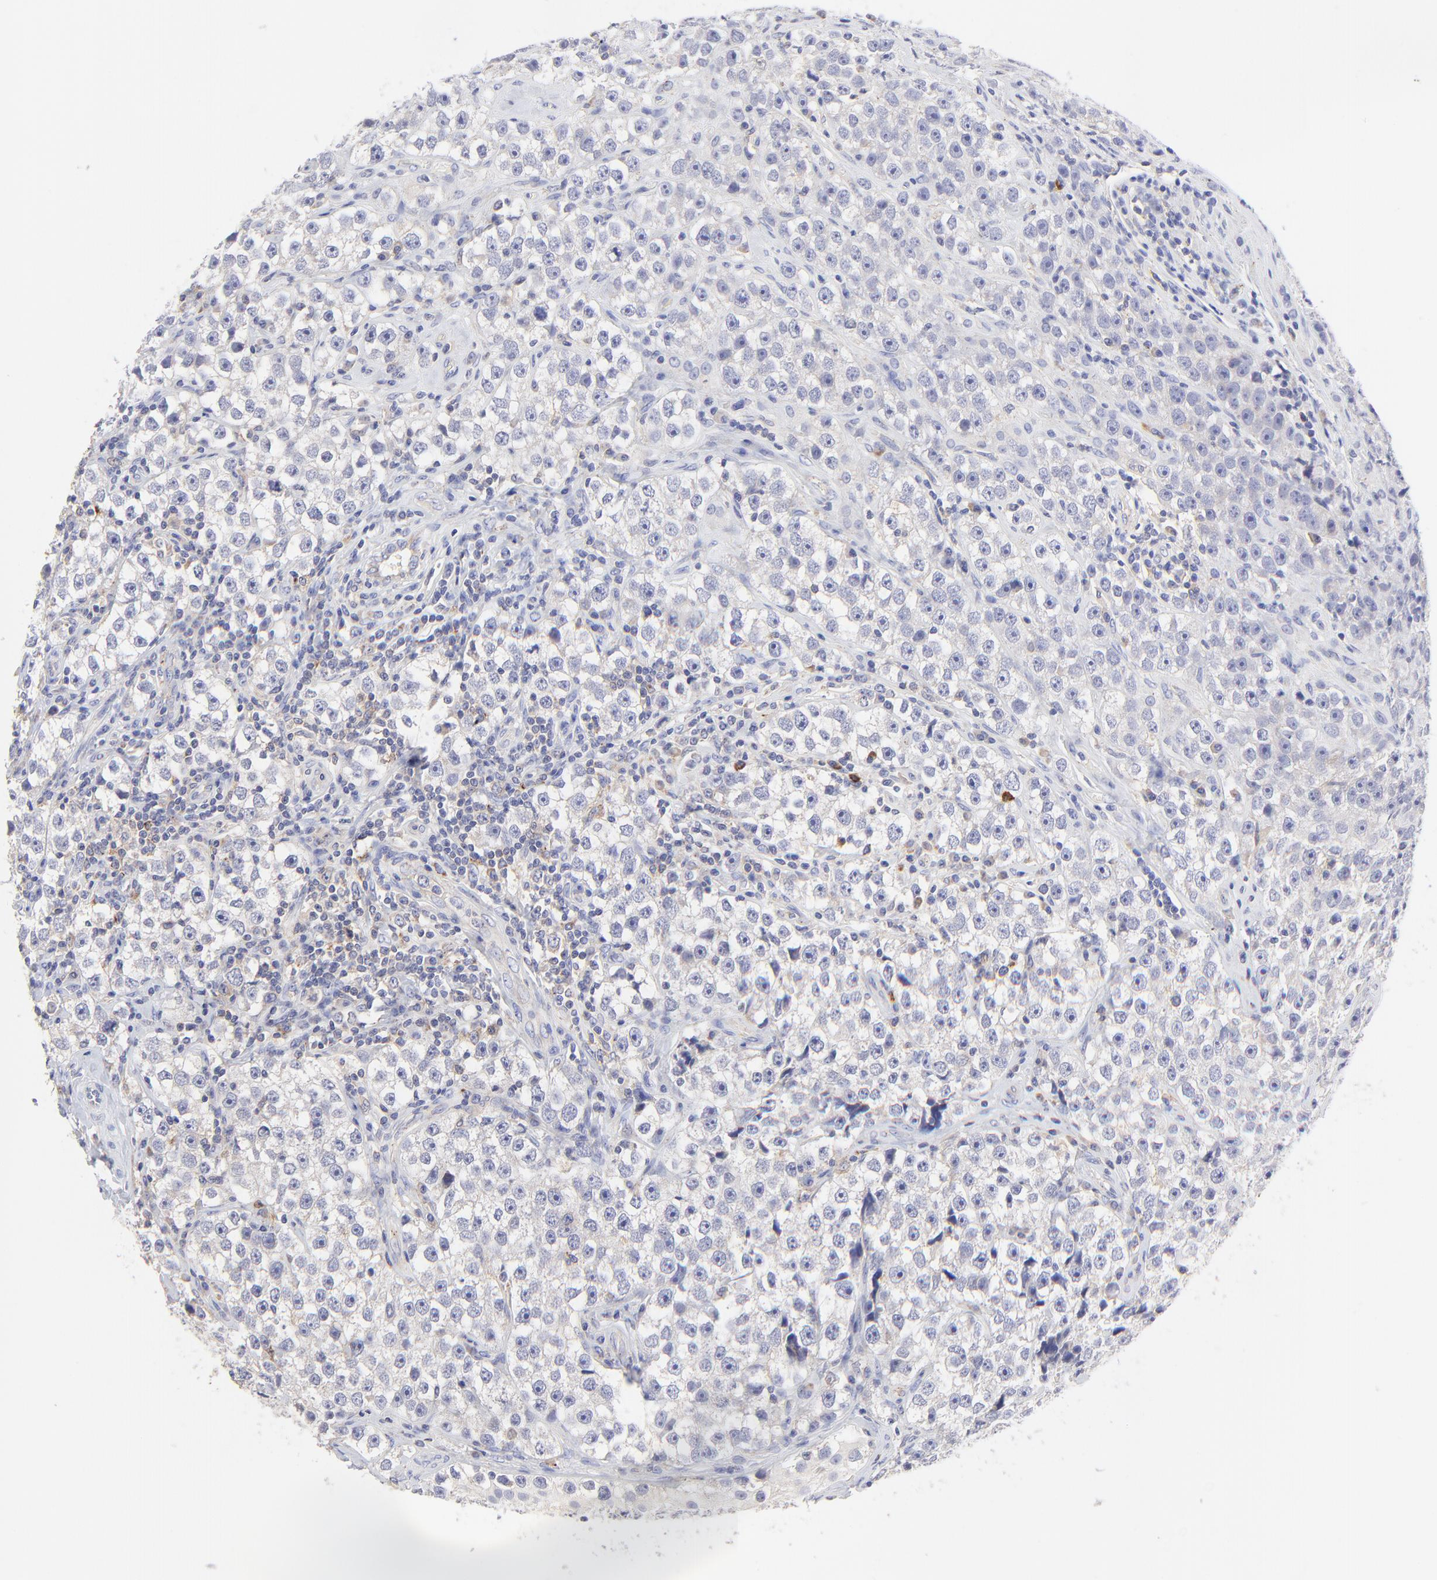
{"staining": {"intensity": "weak", "quantity": "<25%", "location": "cytoplasmic/membranous"}, "tissue": "testis cancer", "cell_type": "Tumor cells", "image_type": "cancer", "snomed": [{"axis": "morphology", "description": "Seminoma, NOS"}, {"axis": "topography", "description": "Testis"}], "caption": "DAB immunohistochemical staining of human seminoma (testis) reveals no significant expression in tumor cells. (Stains: DAB immunohistochemistry with hematoxylin counter stain, Microscopy: brightfield microscopy at high magnification).", "gene": "LHFPL1", "patient": {"sex": "male", "age": 32}}